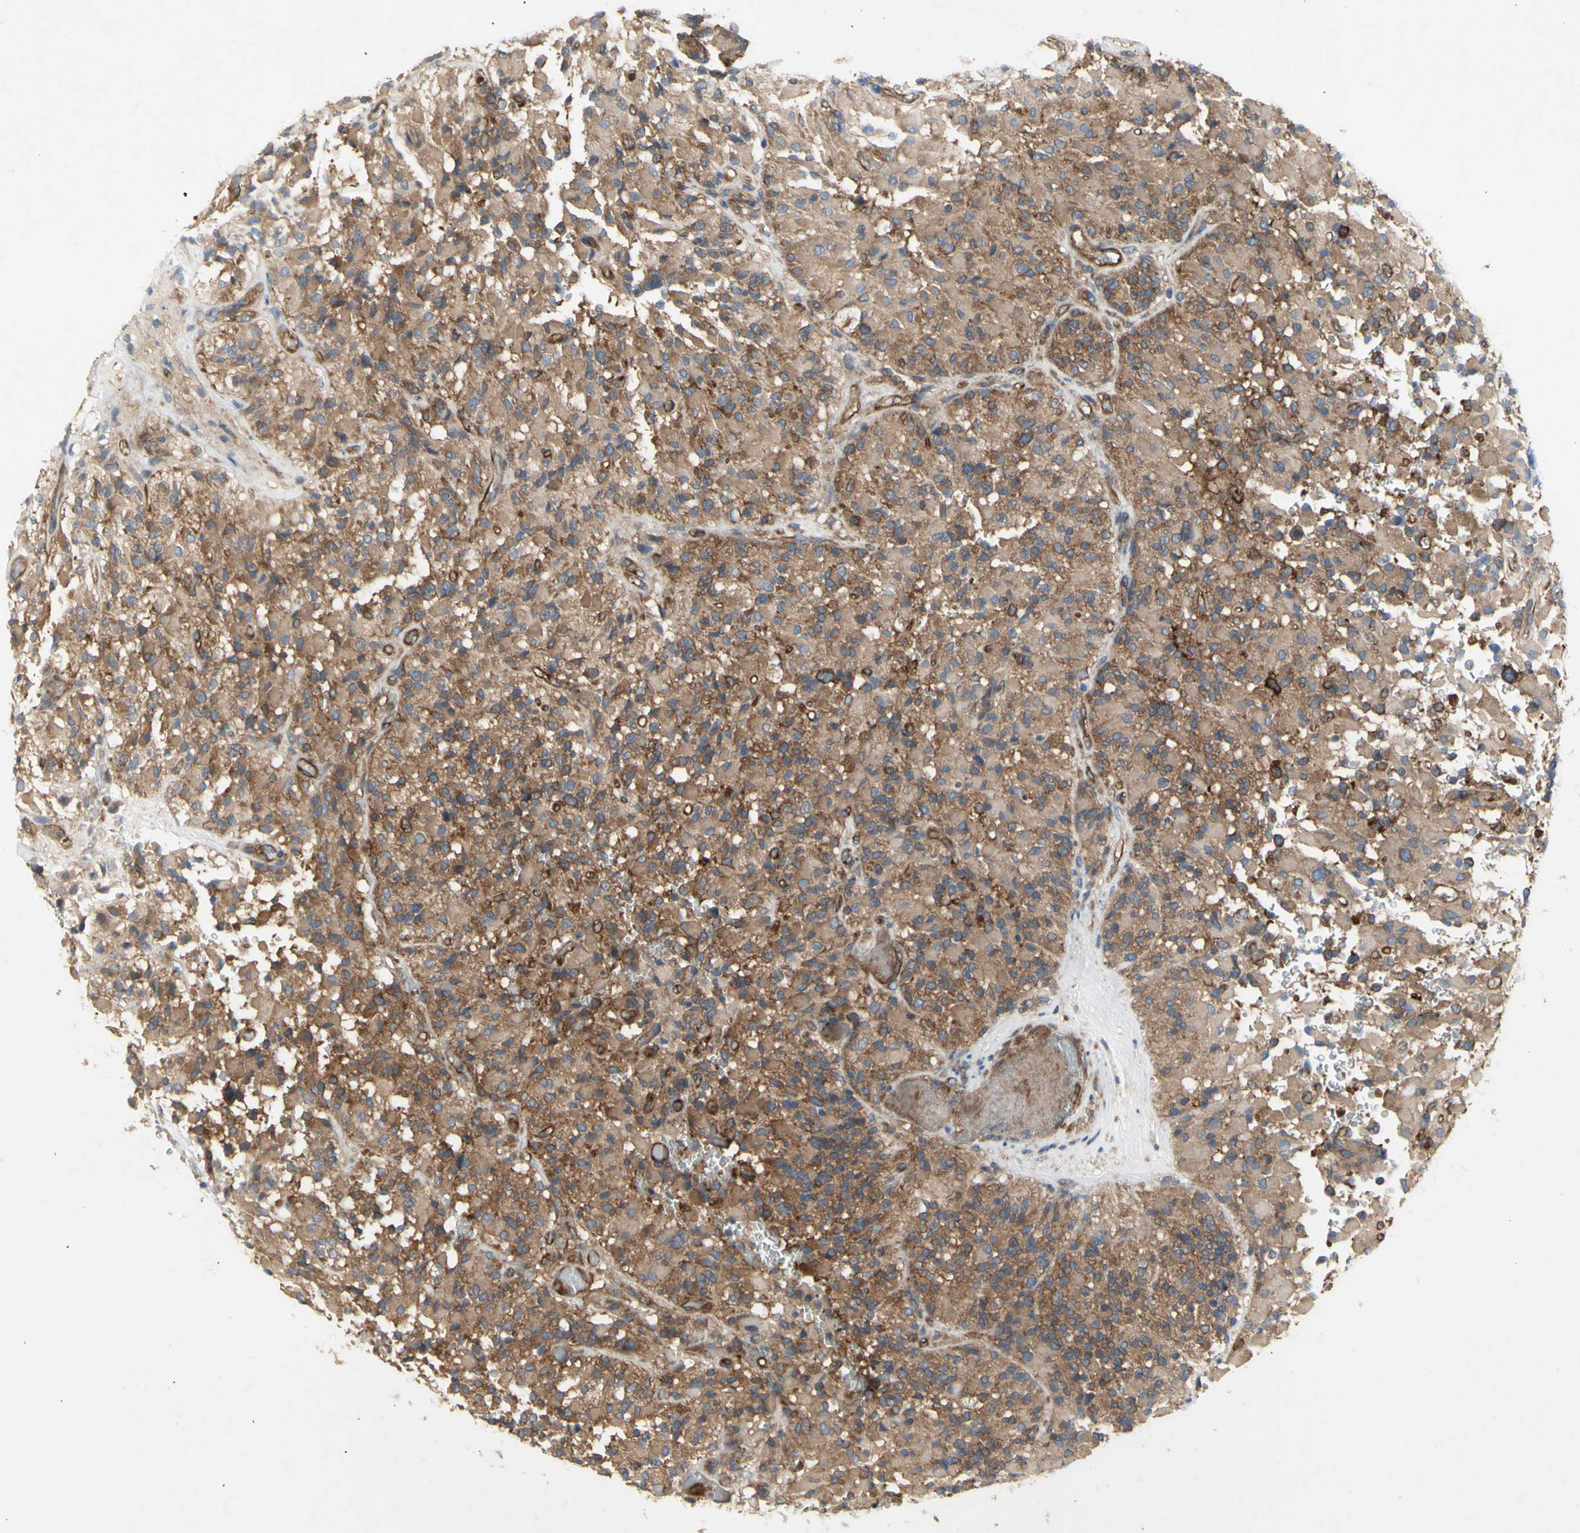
{"staining": {"intensity": "strong", "quantity": "25%-75%", "location": "cytoplasmic/membranous"}, "tissue": "glioma", "cell_type": "Tumor cells", "image_type": "cancer", "snomed": [{"axis": "morphology", "description": "Glioma, malignant, High grade"}, {"axis": "topography", "description": "Brain"}], "caption": "Protein expression analysis of glioma exhibits strong cytoplasmic/membranous expression in approximately 25%-75% of tumor cells.", "gene": "KLC1", "patient": {"sex": "male", "age": 71}}